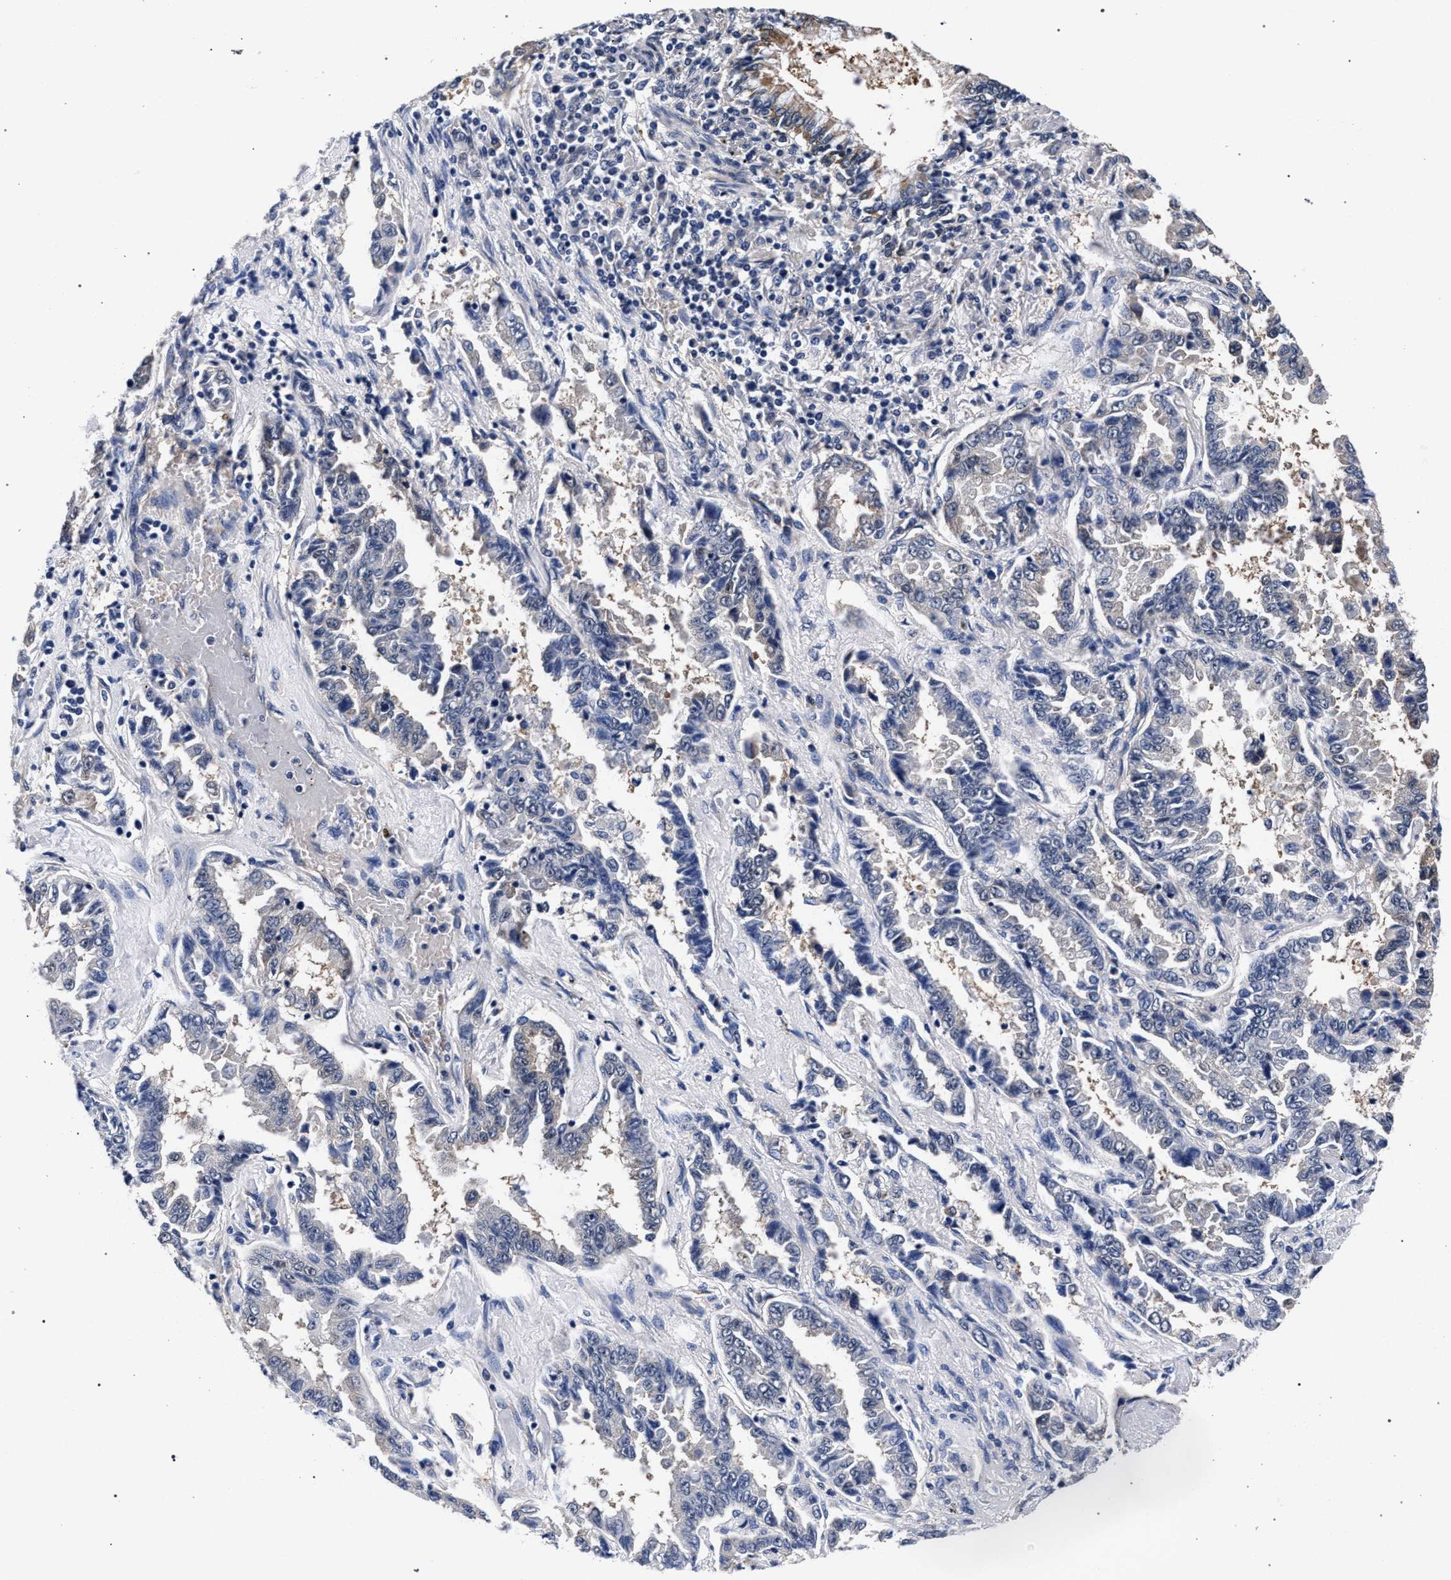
{"staining": {"intensity": "negative", "quantity": "none", "location": "none"}, "tissue": "lung cancer", "cell_type": "Tumor cells", "image_type": "cancer", "snomed": [{"axis": "morphology", "description": "Adenocarcinoma, NOS"}, {"axis": "topography", "description": "Lung"}], "caption": "Tumor cells show no significant positivity in lung adenocarcinoma.", "gene": "RBM33", "patient": {"sex": "female", "age": 51}}